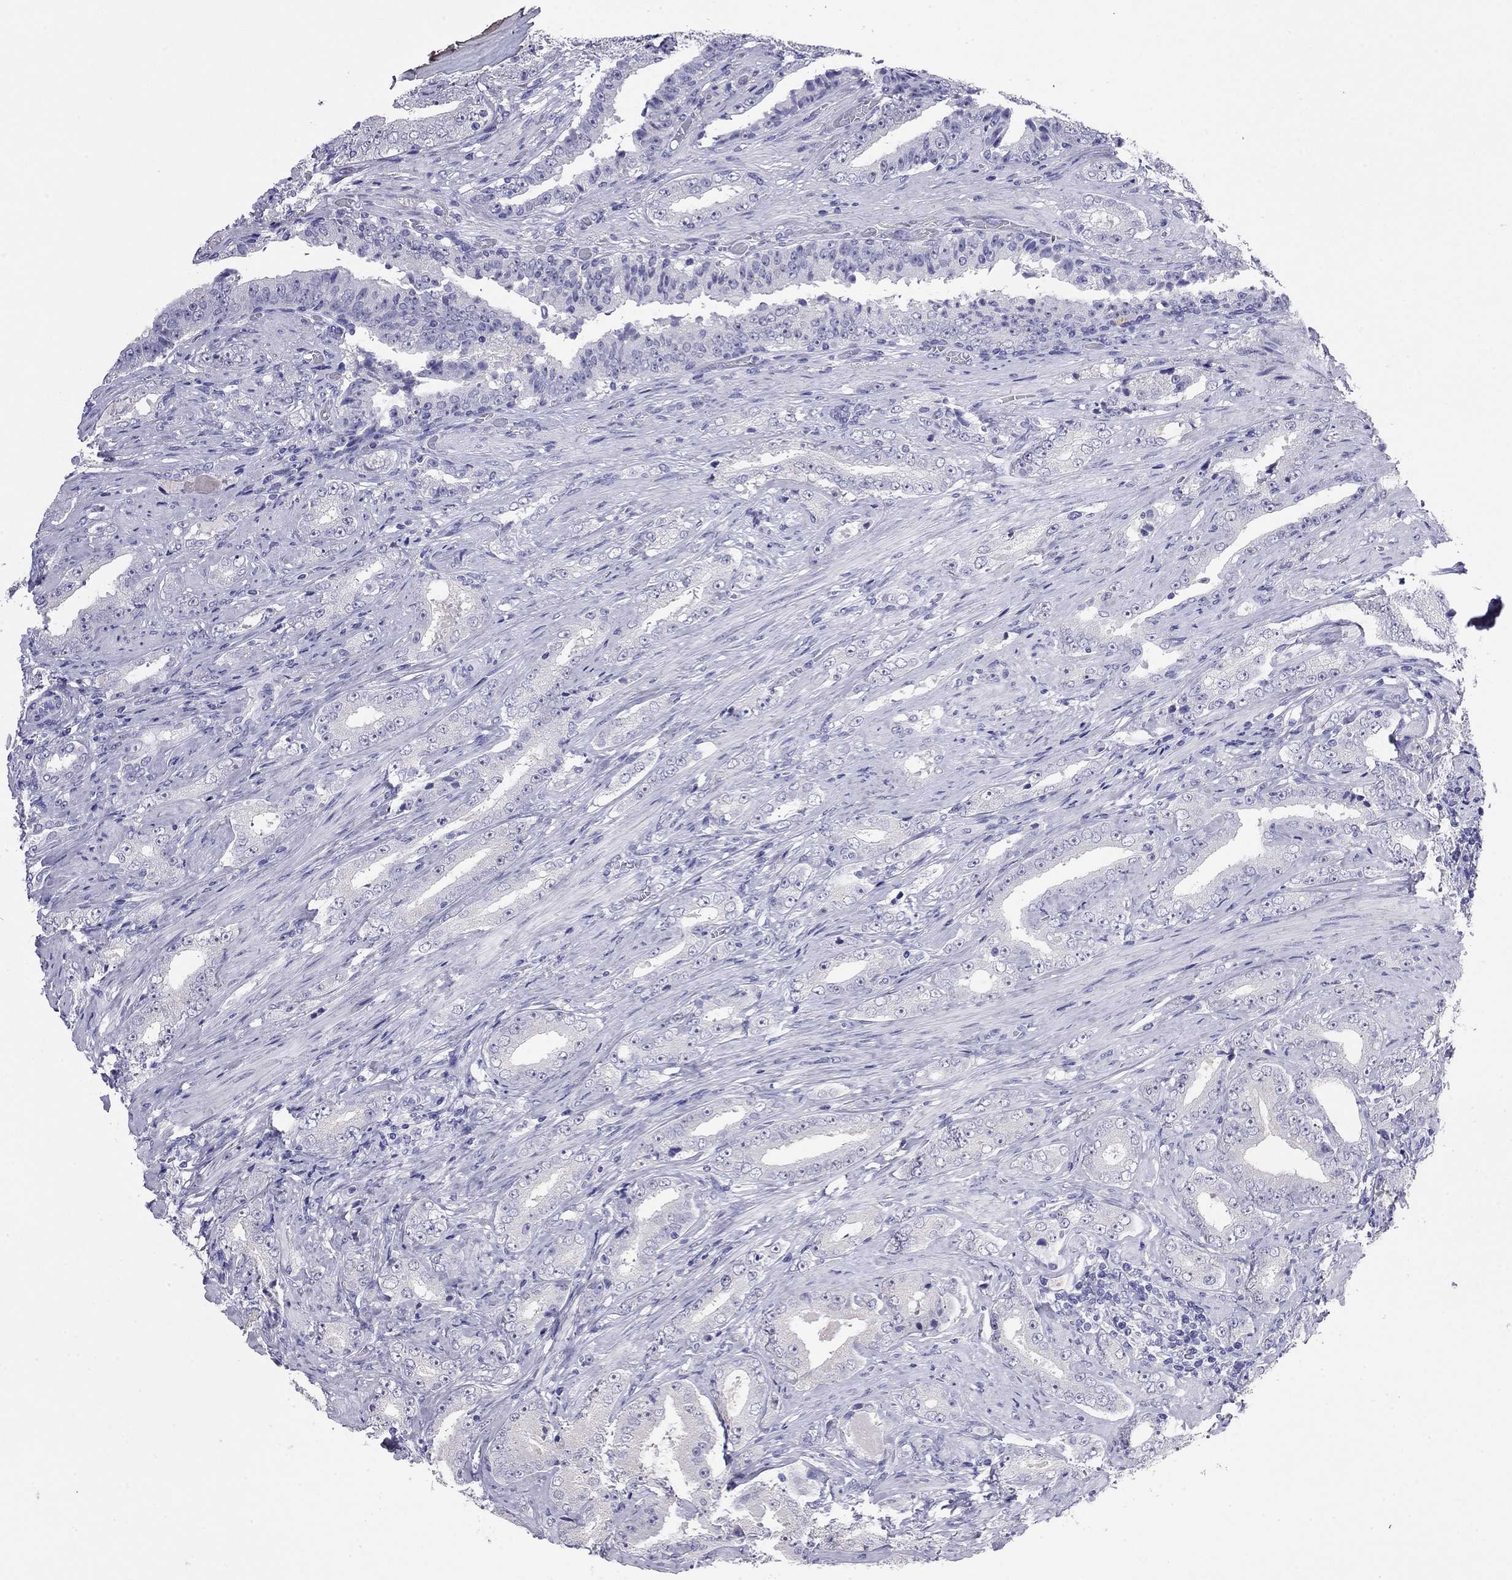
{"staining": {"intensity": "negative", "quantity": "none", "location": "none"}, "tissue": "prostate cancer", "cell_type": "Tumor cells", "image_type": "cancer", "snomed": [{"axis": "morphology", "description": "Adenocarcinoma, Low grade"}, {"axis": "topography", "description": "Prostate and seminal vesicle, NOS"}], "caption": "DAB immunohistochemical staining of human prostate adenocarcinoma (low-grade) shows no significant expression in tumor cells.", "gene": "ODF4", "patient": {"sex": "male", "age": 61}}